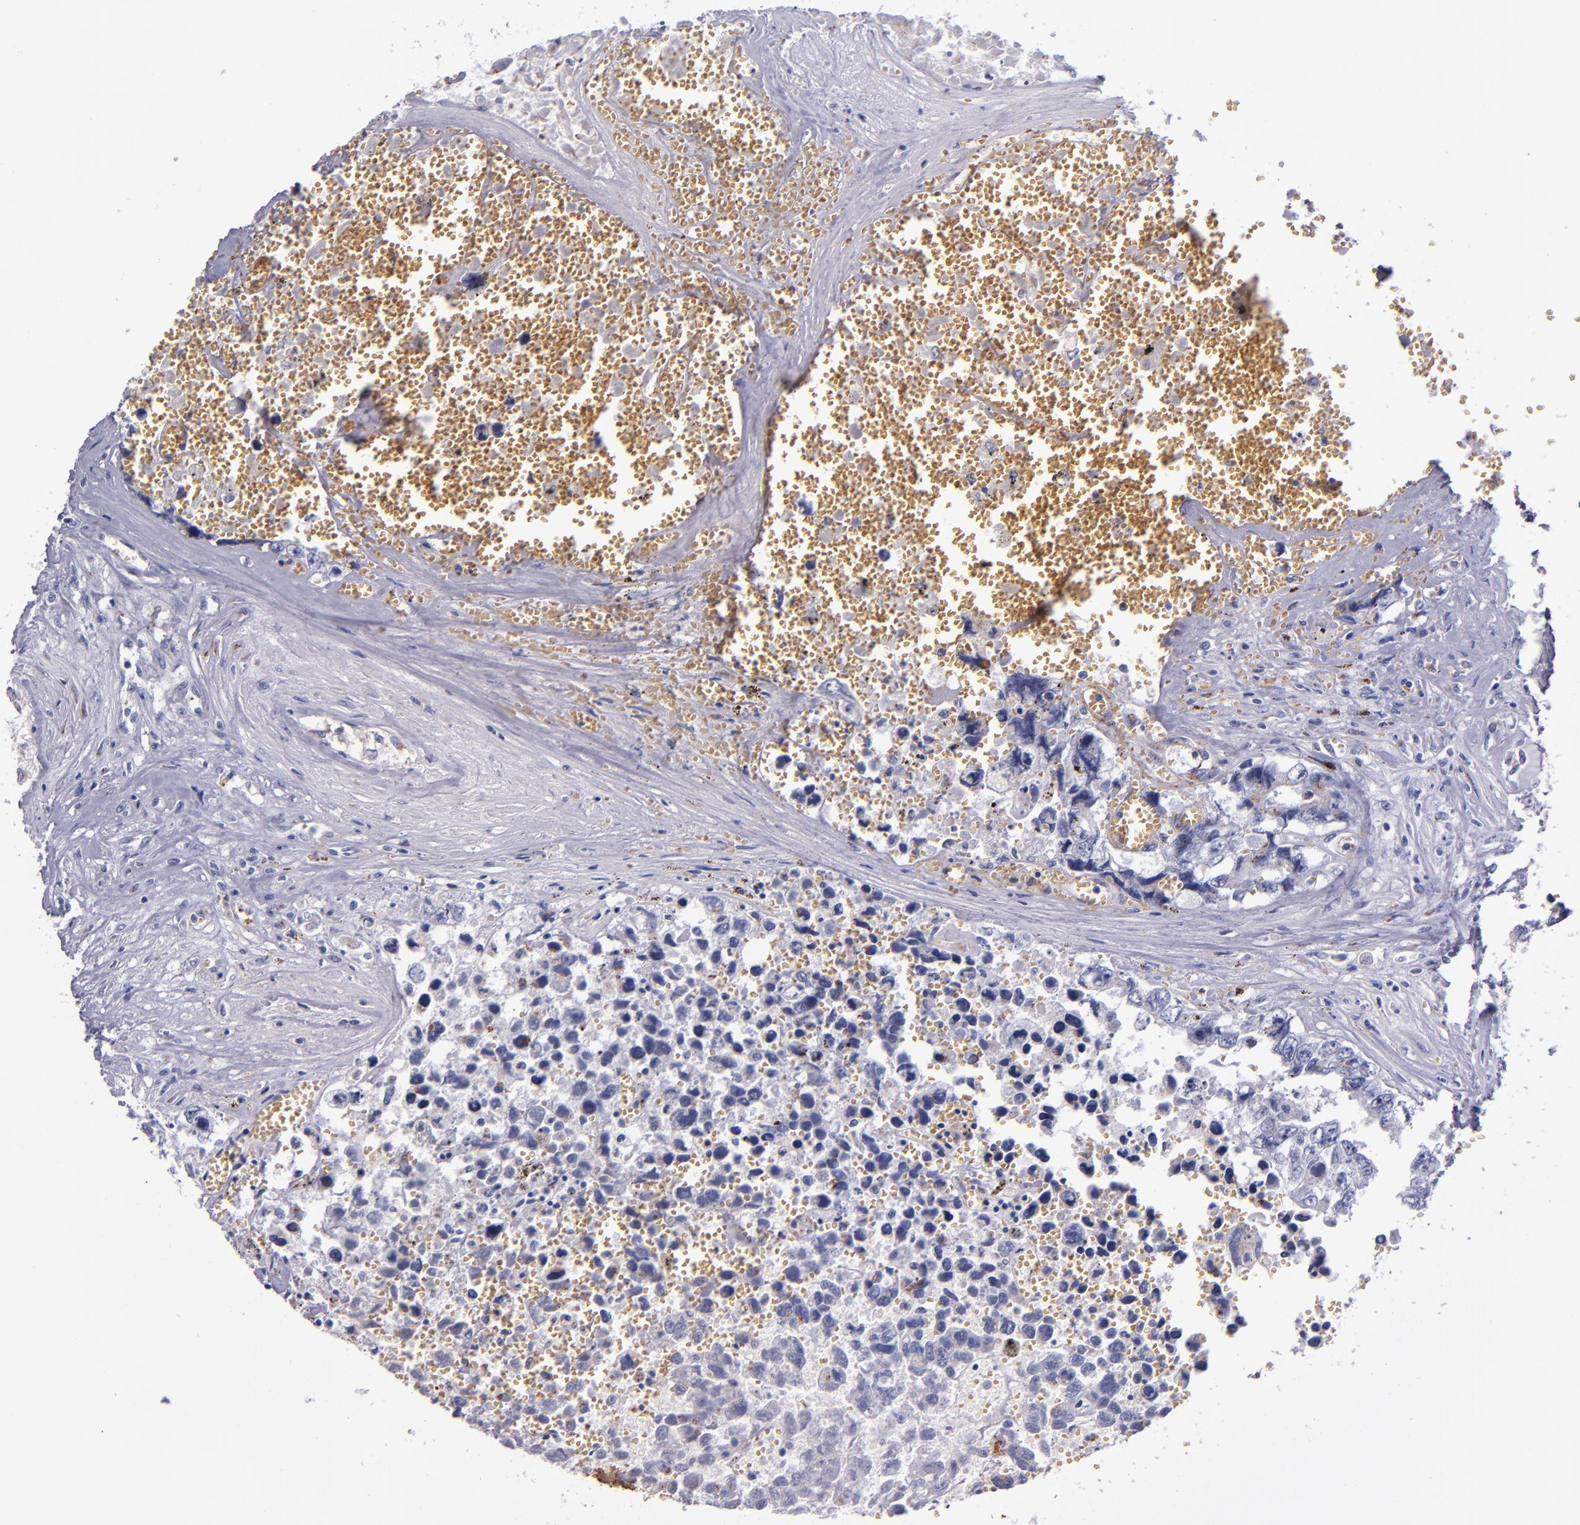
{"staining": {"intensity": "weak", "quantity": "<25%", "location": "cytoplasmic/membranous"}, "tissue": "testis cancer", "cell_type": "Tumor cells", "image_type": "cancer", "snomed": [{"axis": "morphology", "description": "Carcinoma, Embryonal, NOS"}, {"axis": "topography", "description": "Testis"}], "caption": "This is an immunohistochemistry photomicrograph of human testis embryonal carcinoma. There is no positivity in tumor cells.", "gene": "RAB41", "patient": {"sex": "male", "age": 31}}